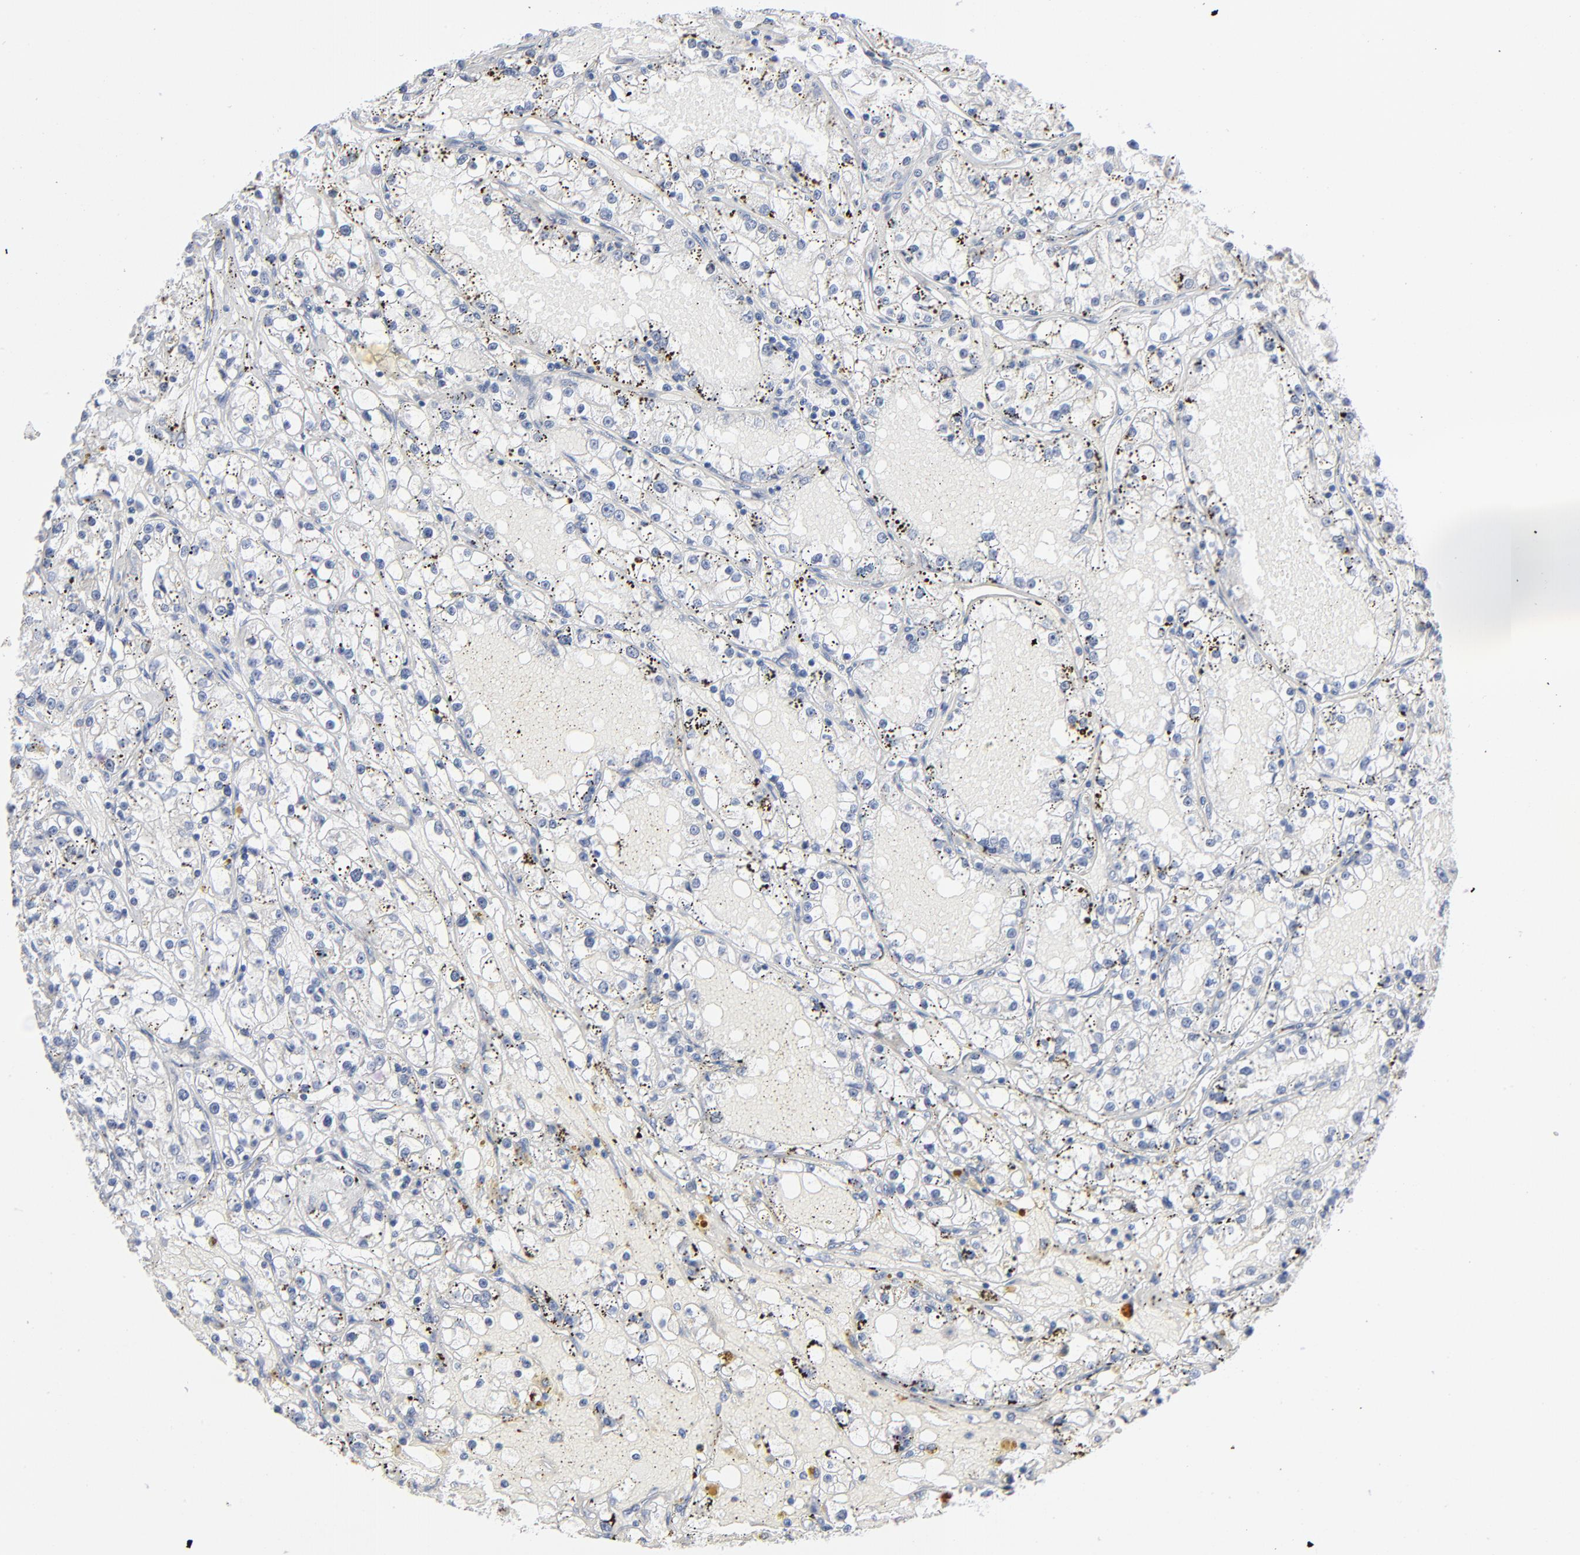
{"staining": {"intensity": "weak", "quantity": "<25%", "location": "cytoplasmic/membranous"}, "tissue": "renal cancer", "cell_type": "Tumor cells", "image_type": "cancer", "snomed": [{"axis": "morphology", "description": "Adenocarcinoma, NOS"}, {"axis": "topography", "description": "Kidney"}], "caption": "Immunohistochemistry of human adenocarcinoma (renal) reveals no staining in tumor cells. (Stains: DAB (3,3'-diaminobenzidine) IHC with hematoxylin counter stain, Microscopy: brightfield microscopy at high magnification).", "gene": "RPS6KB1", "patient": {"sex": "male", "age": 56}}